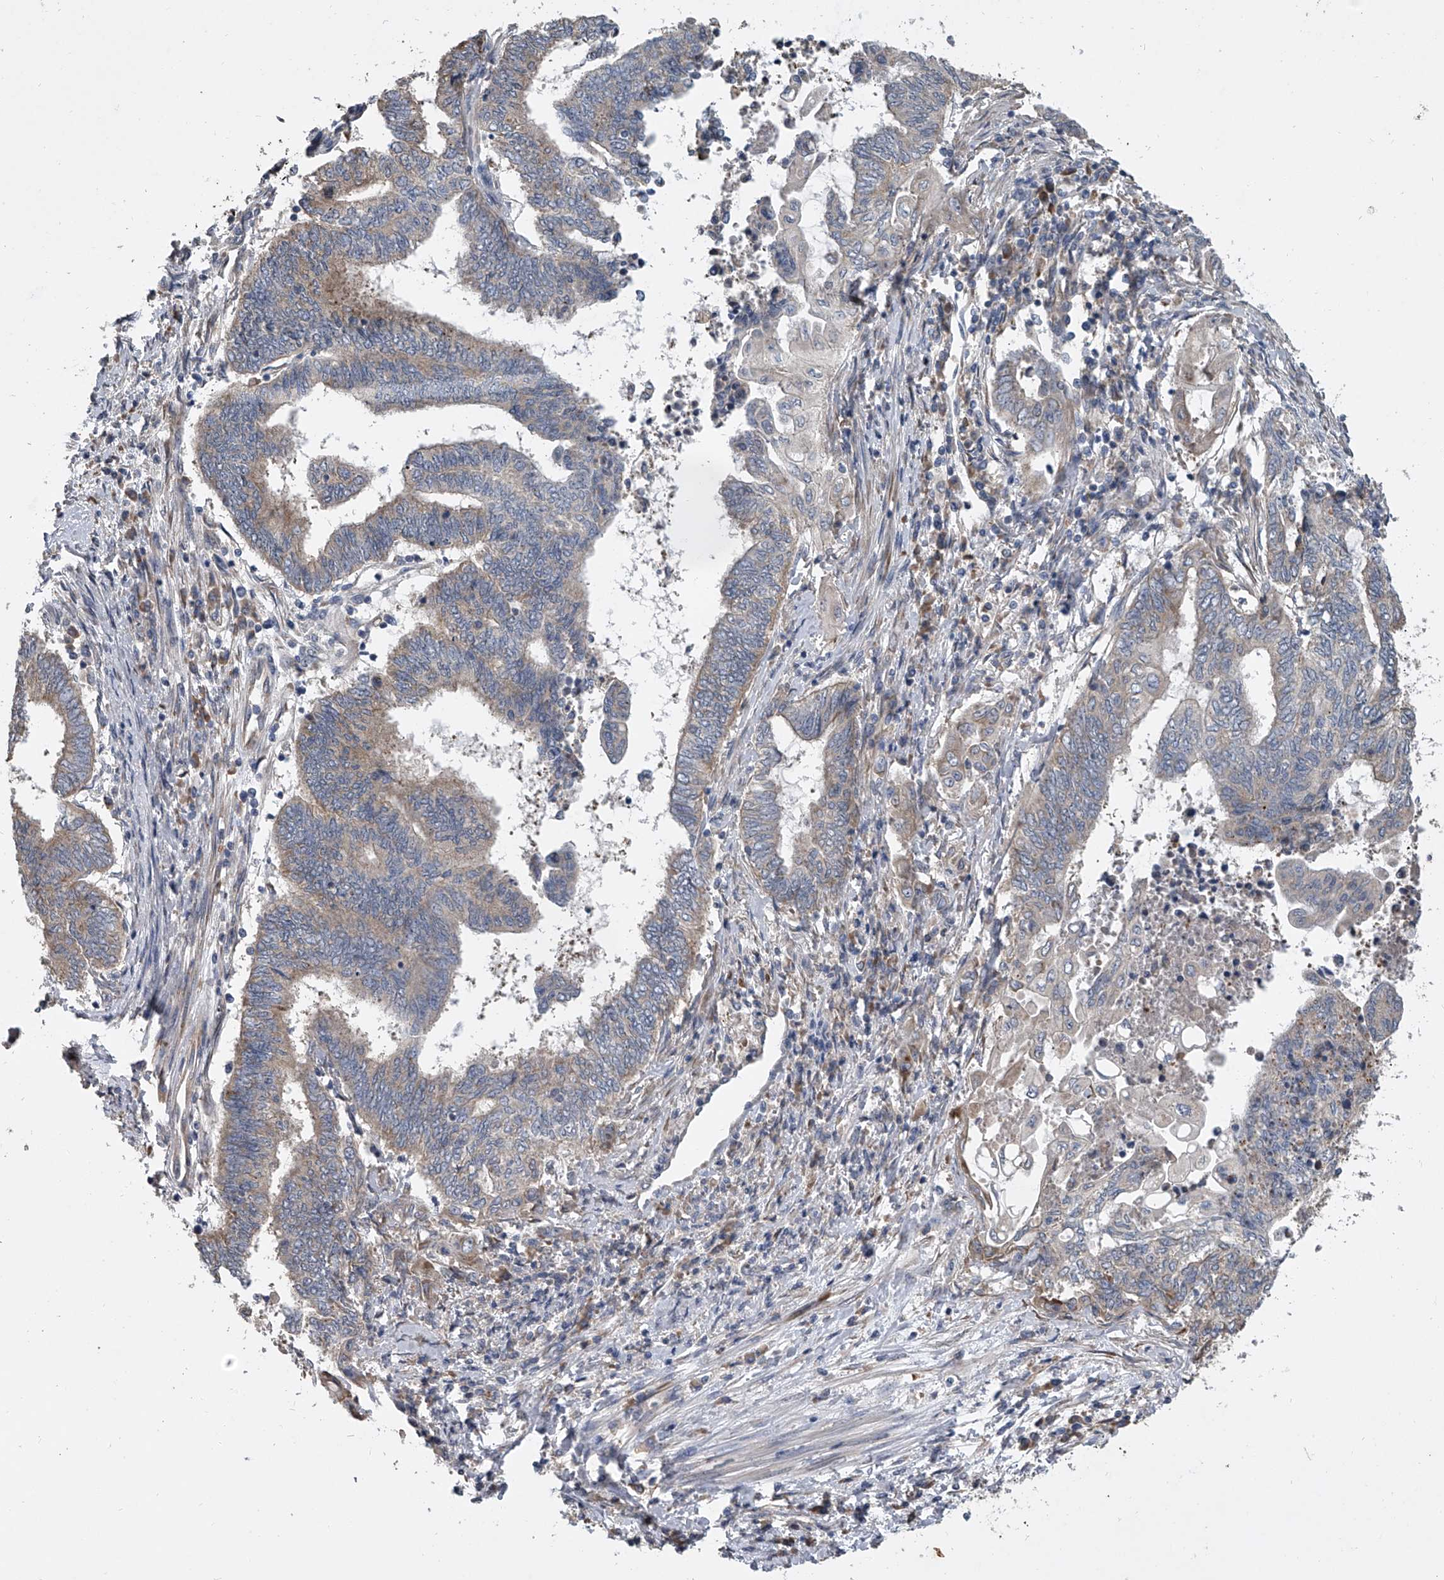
{"staining": {"intensity": "weak", "quantity": "25%-75%", "location": "cytoplasmic/membranous"}, "tissue": "endometrial cancer", "cell_type": "Tumor cells", "image_type": "cancer", "snomed": [{"axis": "morphology", "description": "Adenocarcinoma, NOS"}, {"axis": "topography", "description": "Uterus"}, {"axis": "topography", "description": "Endometrium"}], "caption": "A brown stain labels weak cytoplasmic/membranous expression of a protein in endometrial cancer (adenocarcinoma) tumor cells. Using DAB (3,3'-diaminobenzidine) (brown) and hematoxylin (blue) stains, captured at high magnification using brightfield microscopy.", "gene": "DOCK9", "patient": {"sex": "female", "age": 70}}